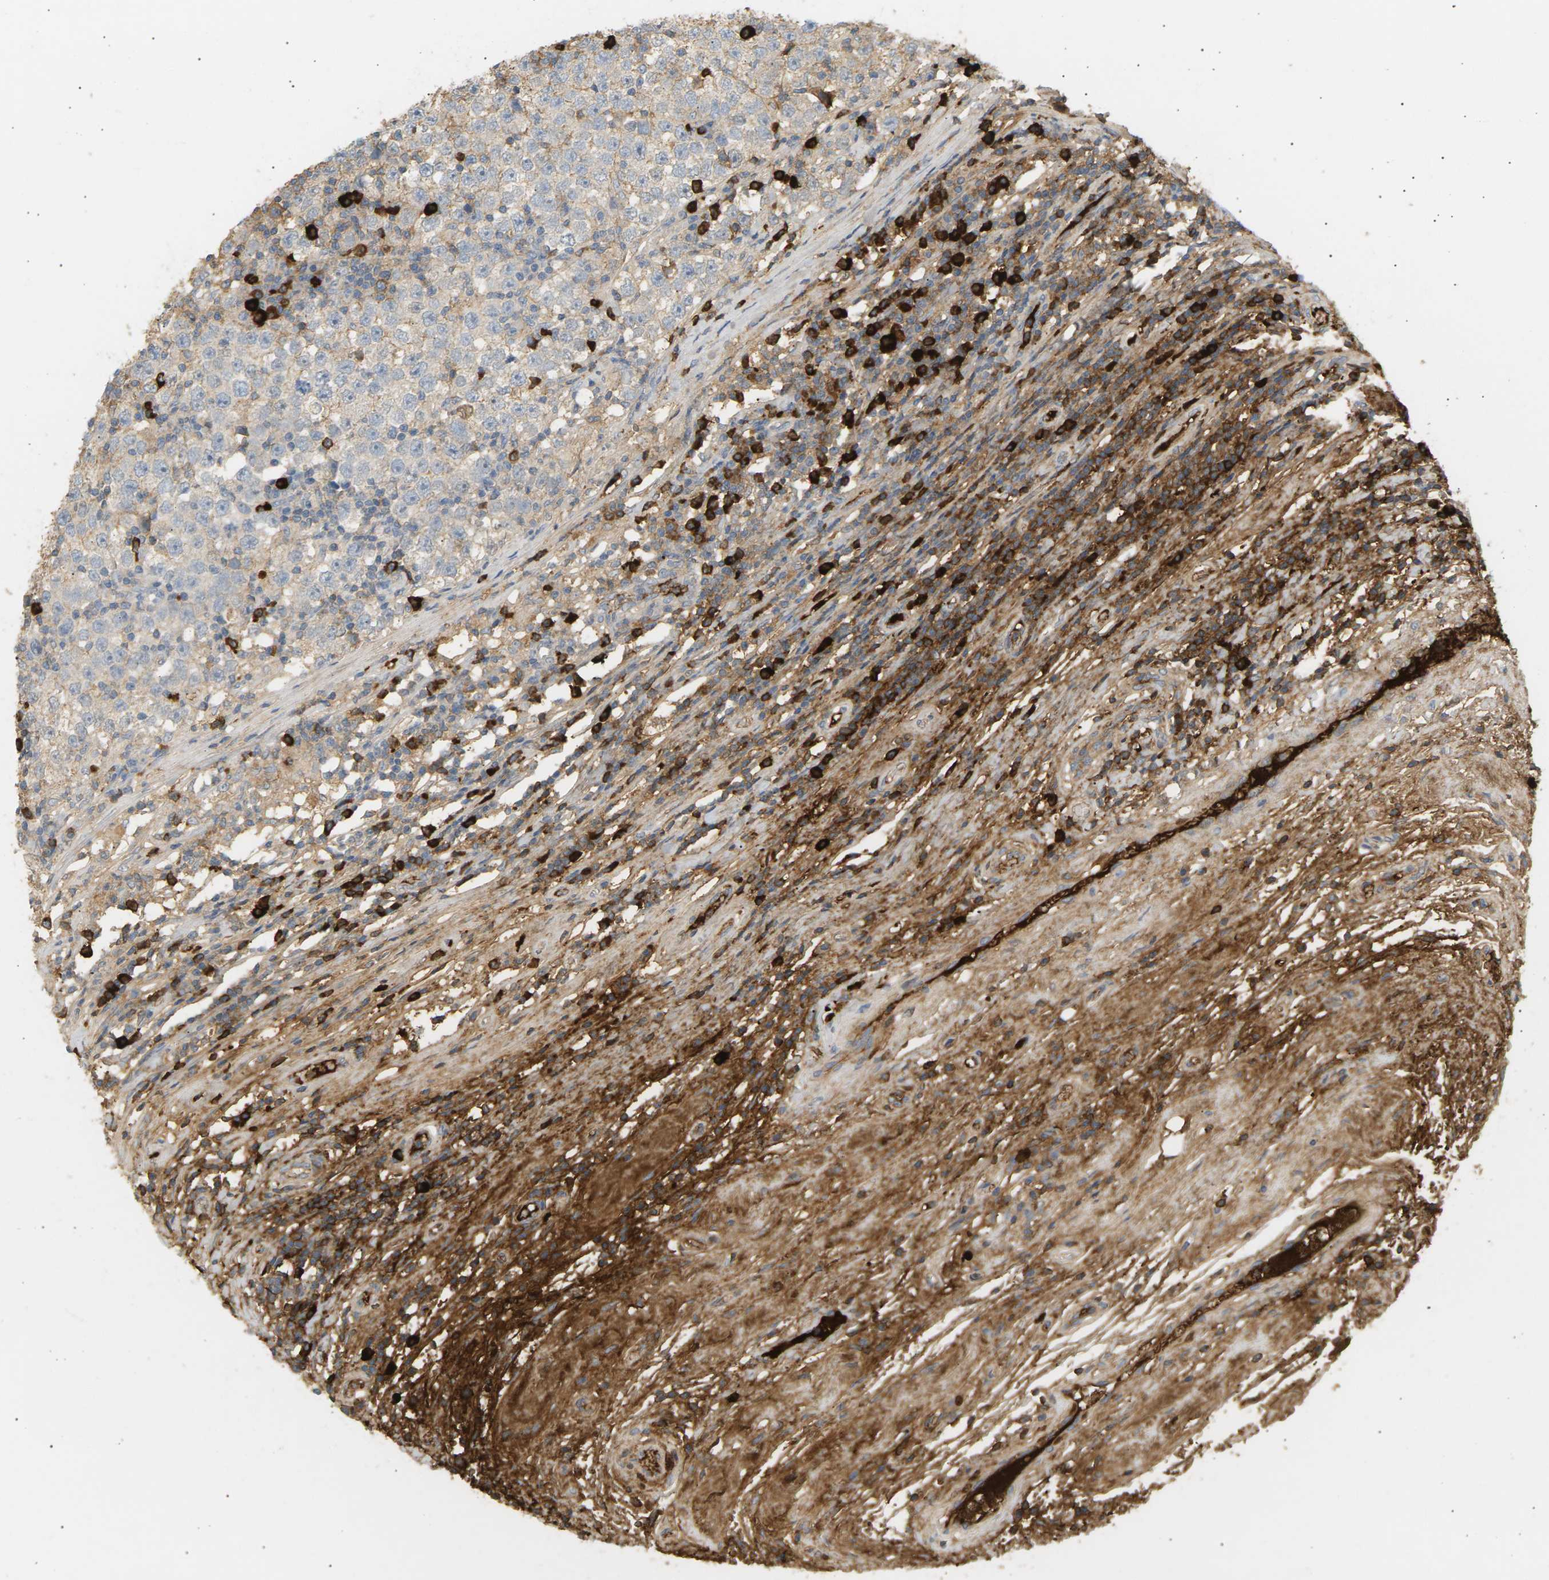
{"staining": {"intensity": "negative", "quantity": "none", "location": "none"}, "tissue": "testis cancer", "cell_type": "Tumor cells", "image_type": "cancer", "snomed": [{"axis": "morphology", "description": "Seminoma, NOS"}, {"axis": "topography", "description": "Testis"}], "caption": "Immunohistochemical staining of human testis seminoma exhibits no significant staining in tumor cells.", "gene": "IGLC3", "patient": {"sex": "male", "age": 43}}